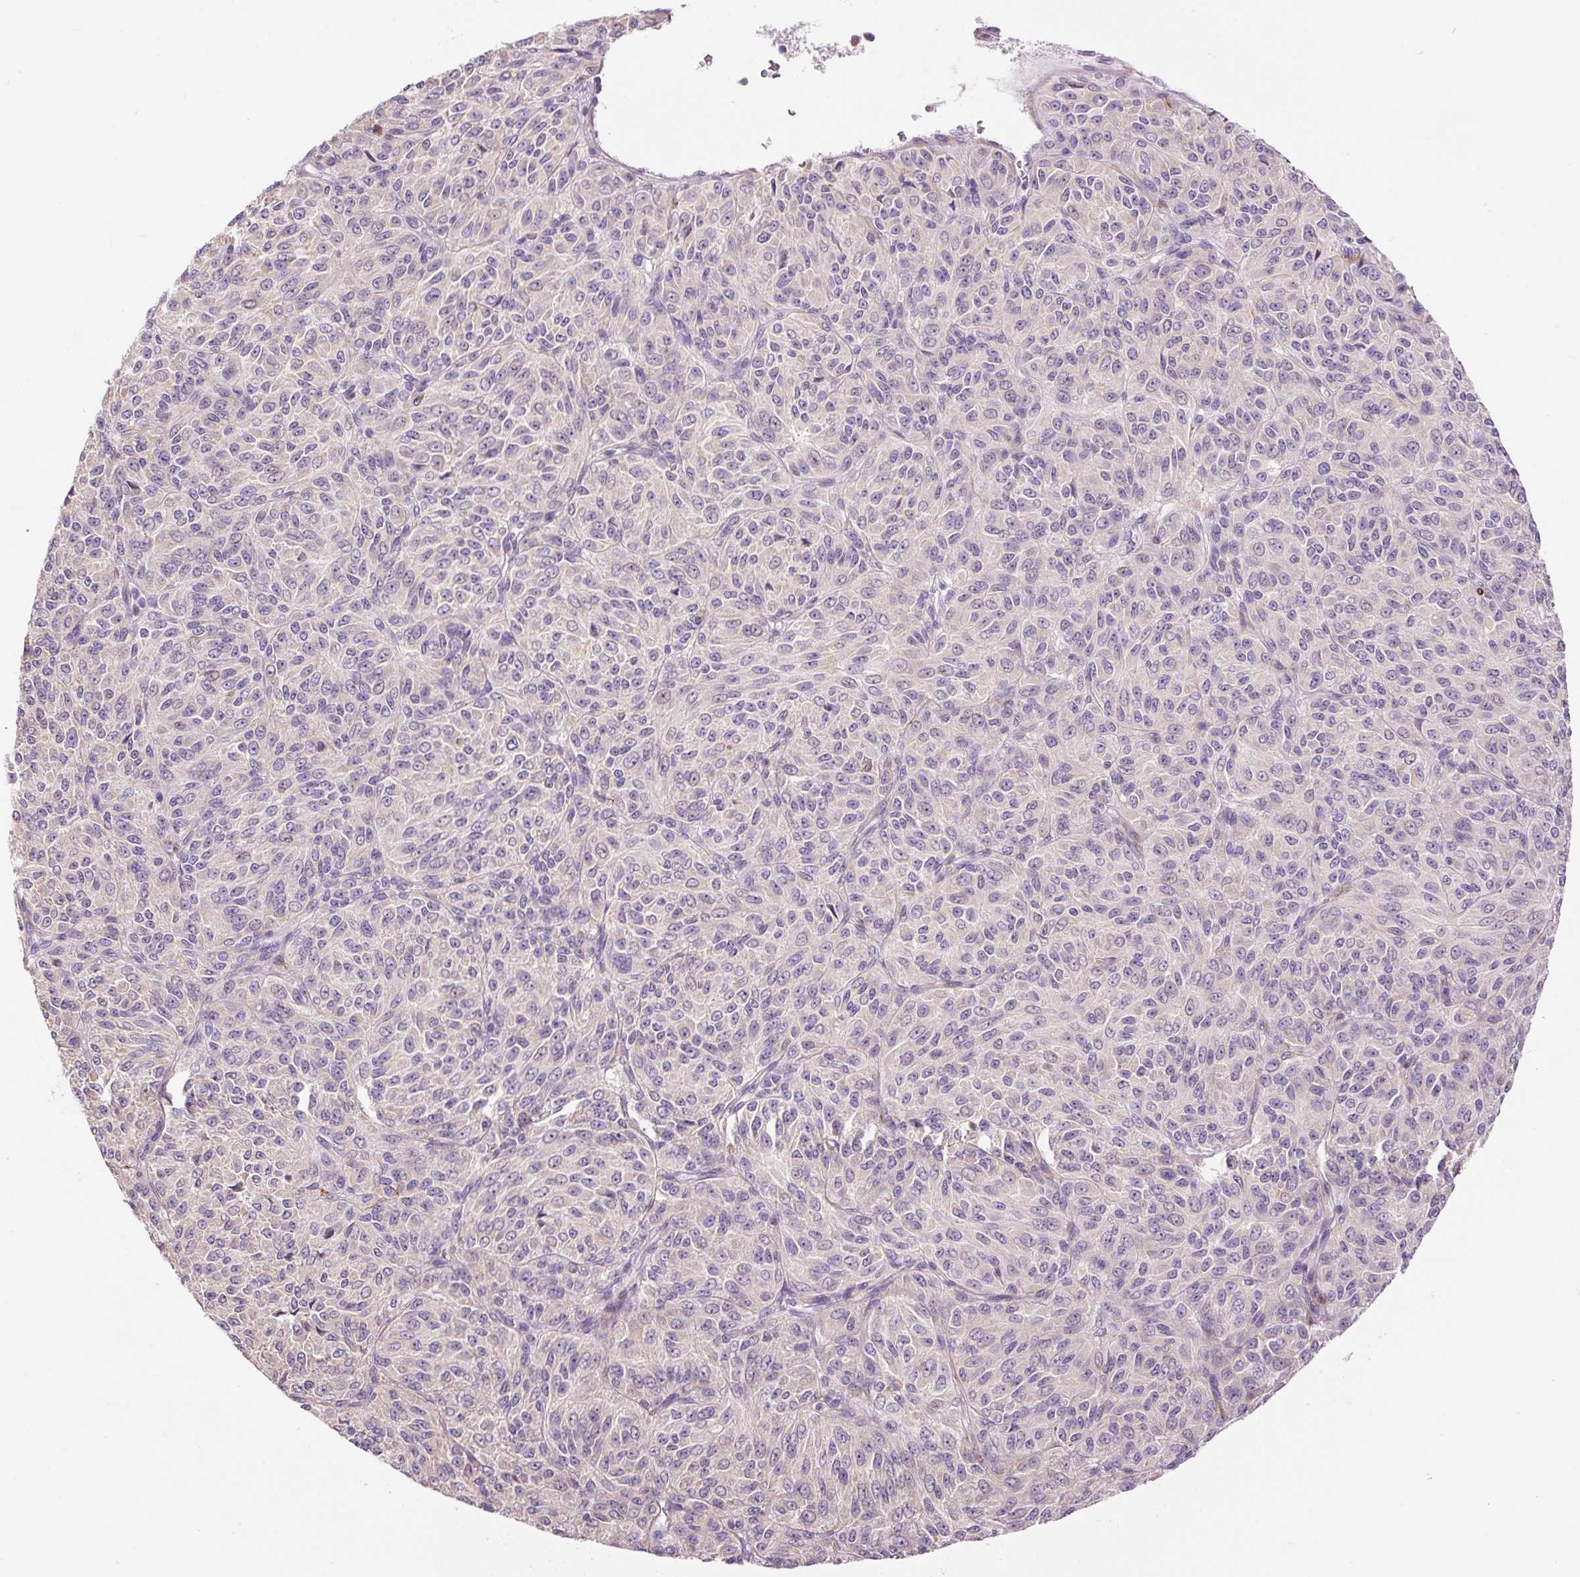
{"staining": {"intensity": "negative", "quantity": "none", "location": "none"}, "tissue": "melanoma", "cell_type": "Tumor cells", "image_type": "cancer", "snomed": [{"axis": "morphology", "description": "Malignant melanoma, Metastatic site"}, {"axis": "topography", "description": "Brain"}], "caption": "Micrograph shows no significant protein expression in tumor cells of melanoma.", "gene": "DOK6", "patient": {"sex": "female", "age": 56}}